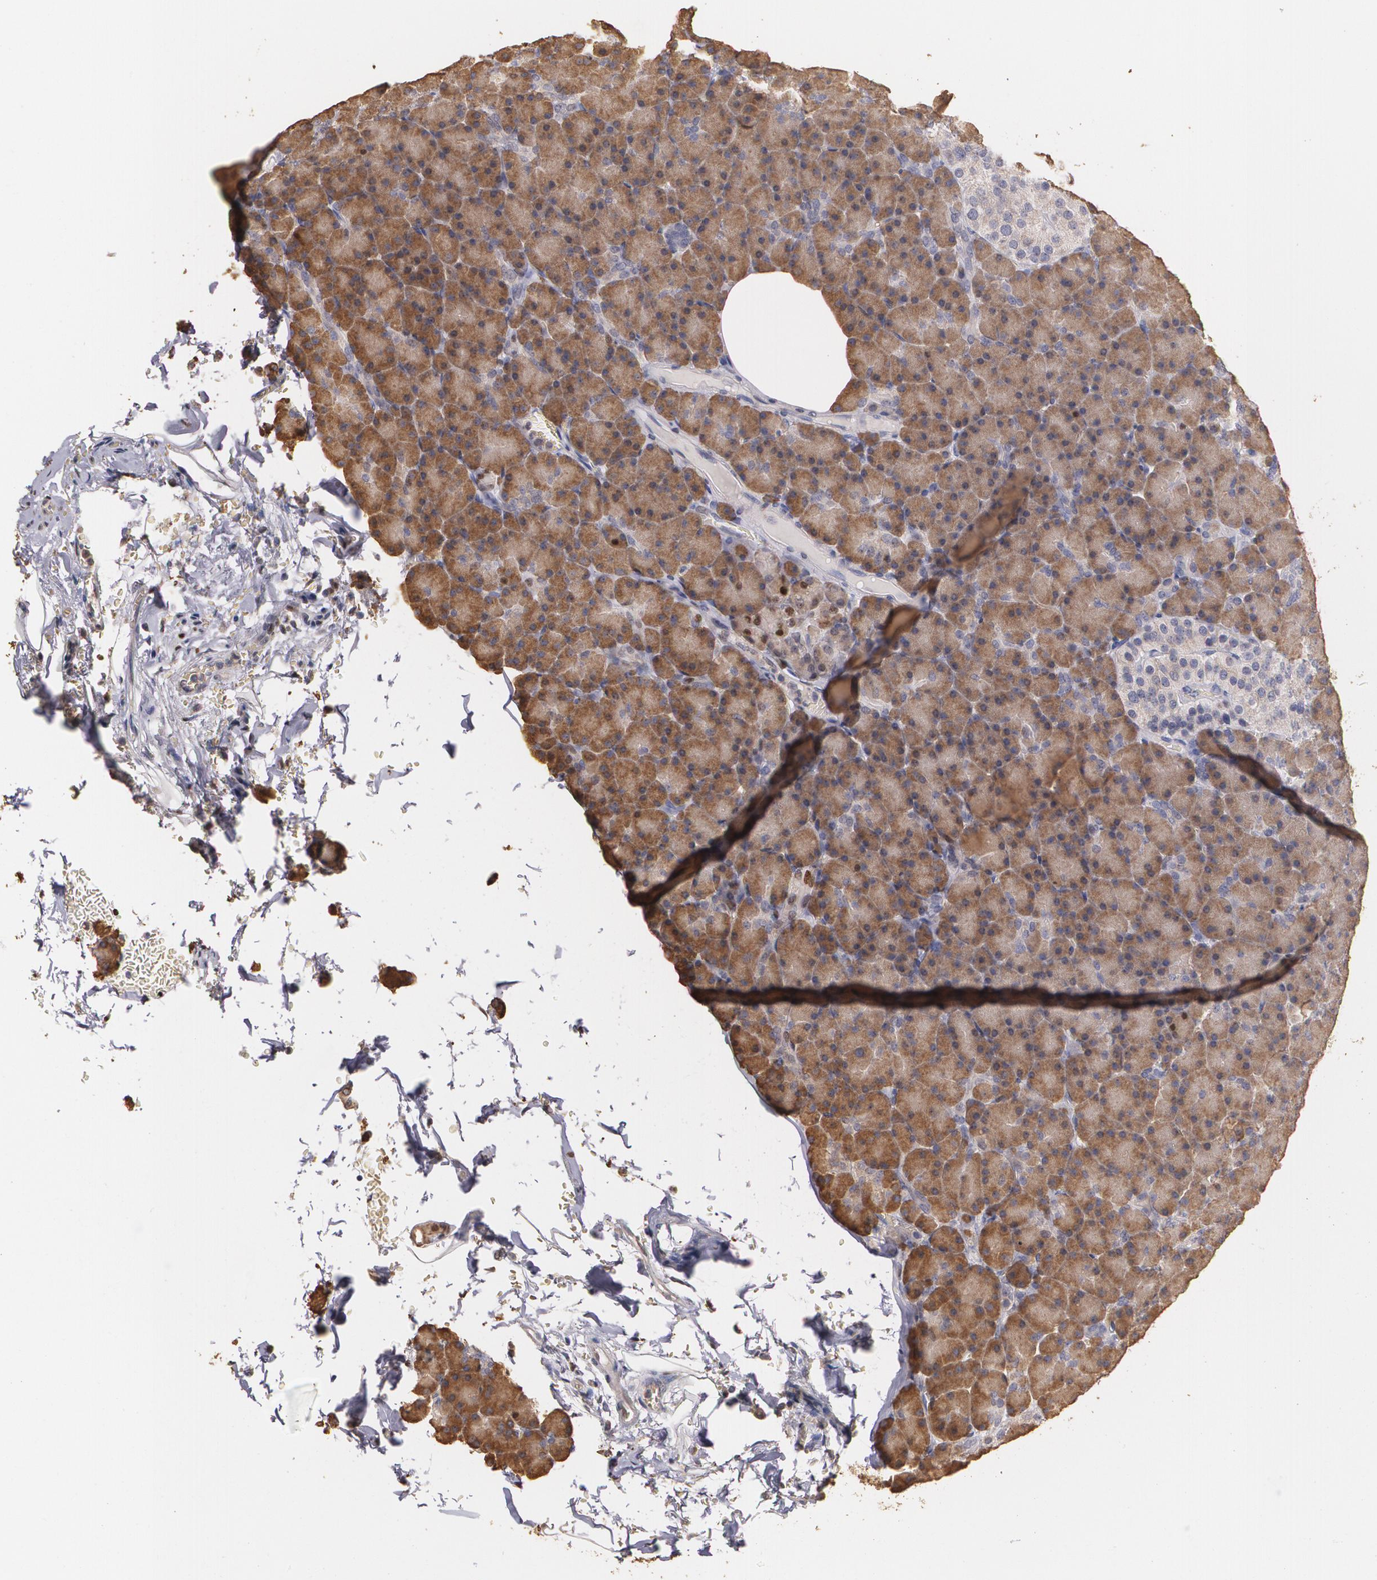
{"staining": {"intensity": "strong", "quantity": ">75%", "location": "cytoplasmic/membranous"}, "tissue": "pancreas", "cell_type": "Exocrine glandular cells", "image_type": "normal", "snomed": [{"axis": "morphology", "description": "Normal tissue, NOS"}, {"axis": "topography", "description": "Pancreas"}], "caption": "Immunohistochemistry (IHC) image of normal human pancreas stained for a protein (brown), which displays high levels of strong cytoplasmic/membranous expression in approximately >75% of exocrine glandular cells.", "gene": "ATF3", "patient": {"sex": "female", "age": 43}}